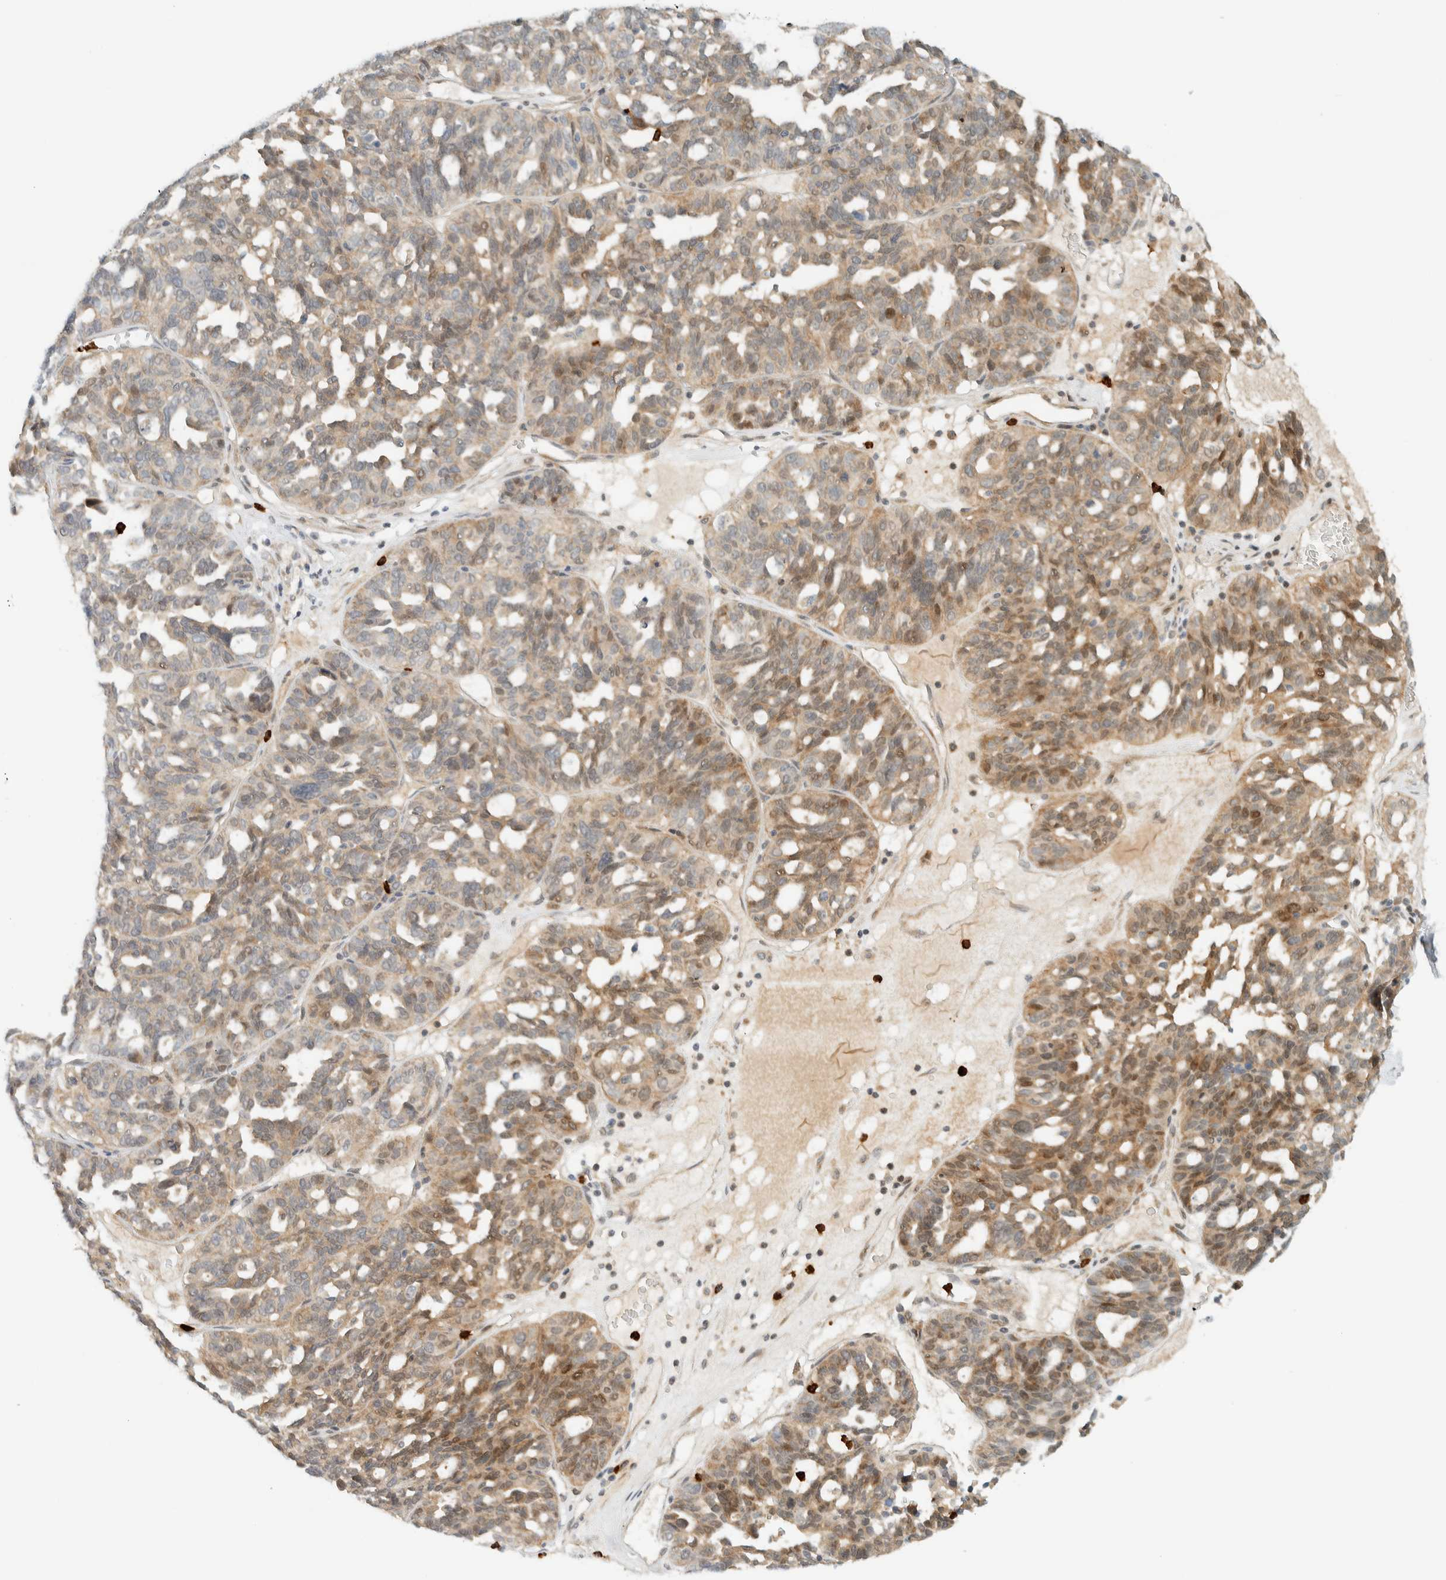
{"staining": {"intensity": "moderate", "quantity": "25%-75%", "location": "cytoplasmic/membranous"}, "tissue": "ovarian cancer", "cell_type": "Tumor cells", "image_type": "cancer", "snomed": [{"axis": "morphology", "description": "Cystadenocarcinoma, serous, NOS"}, {"axis": "topography", "description": "Ovary"}], "caption": "IHC staining of ovarian cancer, which reveals medium levels of moderate cytoplasmic/membranous expression in approximately 25%-75% of tumor cells indicating moderate cytoplasmic/membranous protein positivity. The staining was performed using DAB (3,3'-diaminobenzidine) (brown) for protein detection and nuclei were counterstained in hematoxylin (blue).", "gene": "CCDC171", "patient": {"sex": "female", "age": 59}}